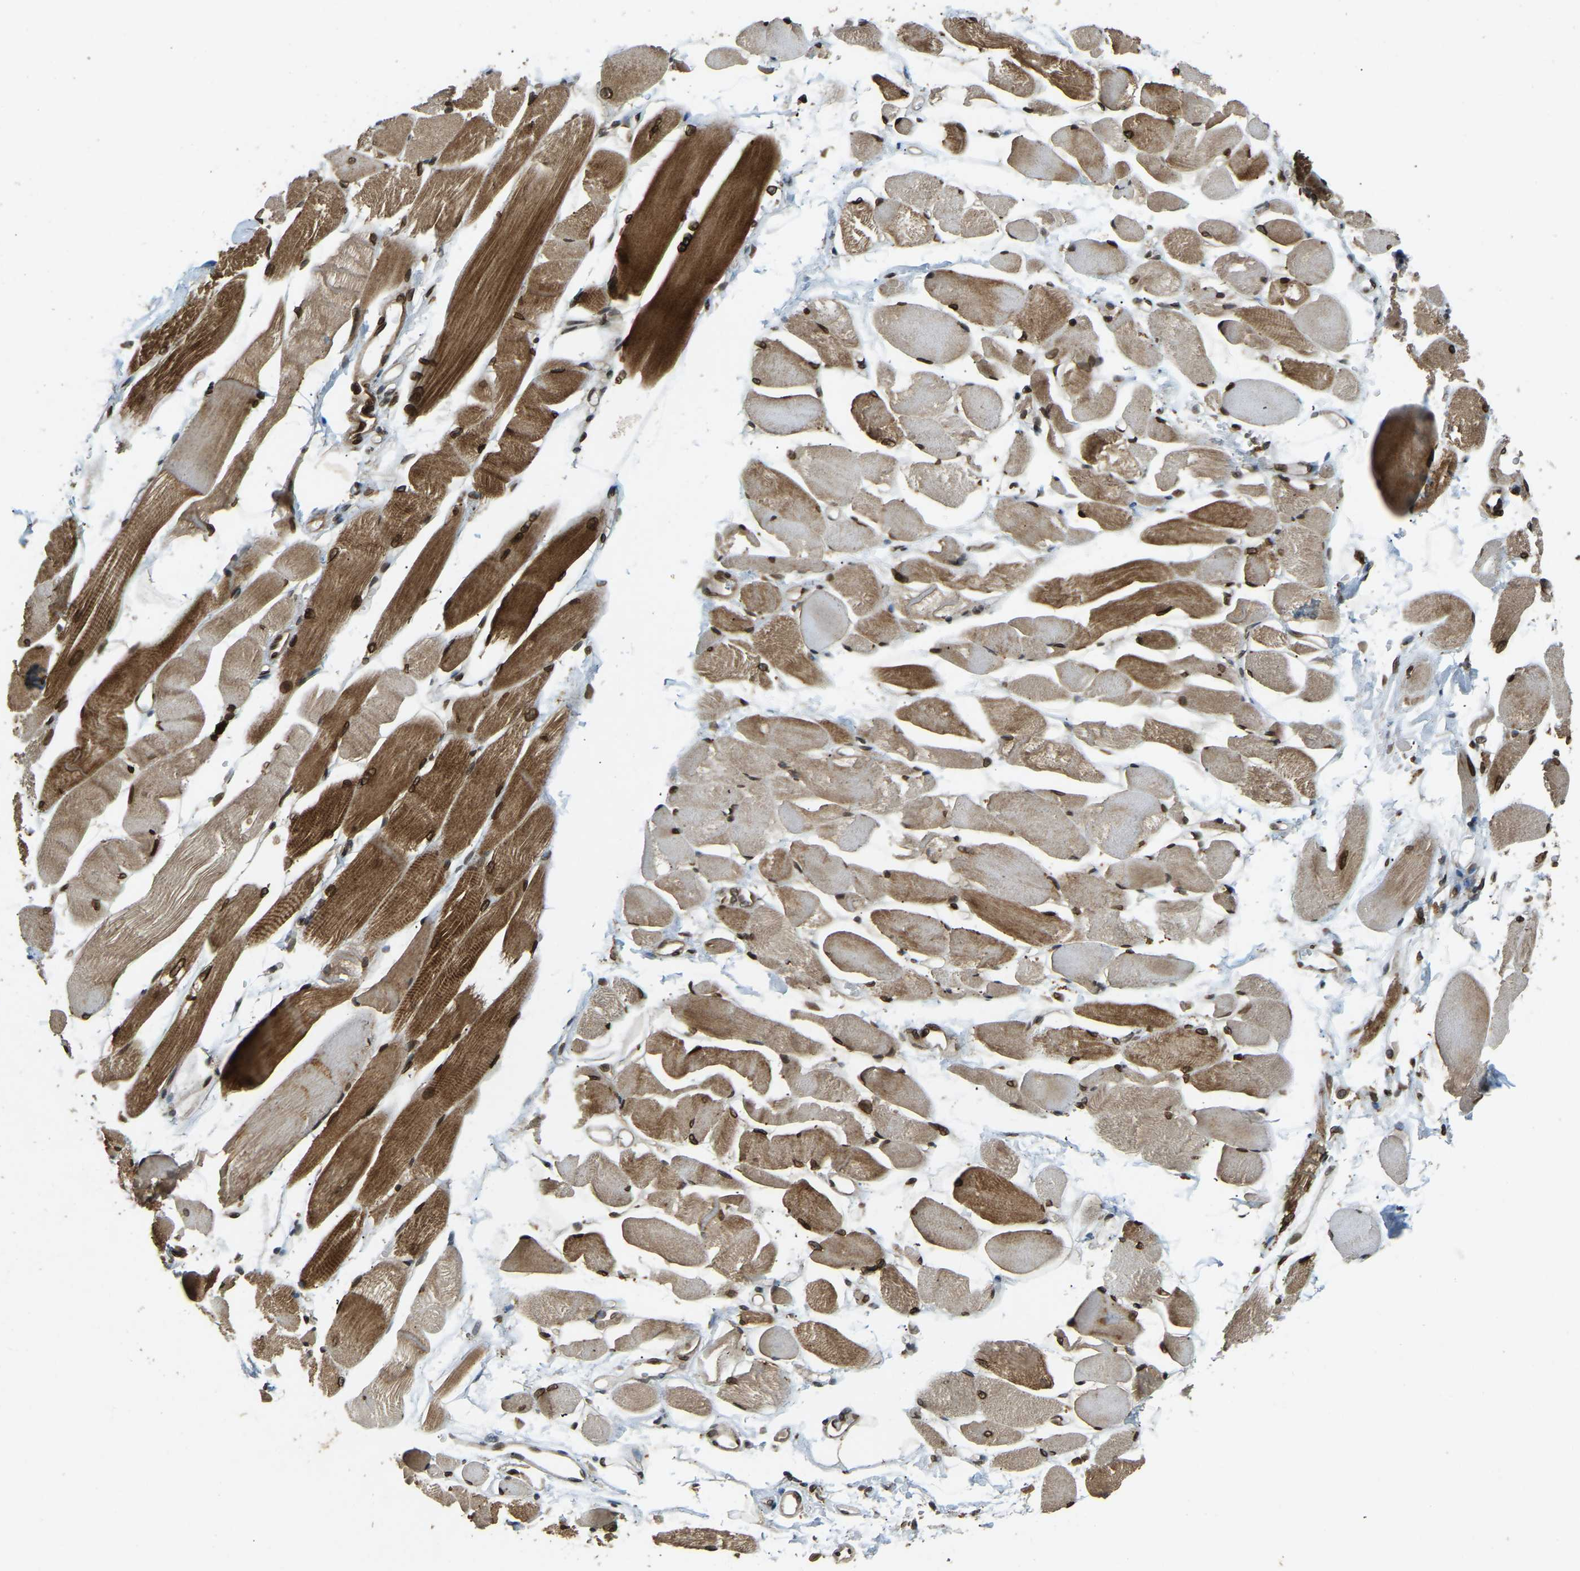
{"staining": {"intensity": "strong", "quantity": ">75%", "location": "cytoplasmic/membranous,nuclear"}, "tissue": "skeletal muscle", "cell_type": "Myocytes", "image_type": "normal", "snomed": [{"axis": "morphology", "description": "Normal tissue, NOS"}, {"axis": "topography", "description": "Skeletal muscle"}, {"axis": "topography", "description": "Peripheral nerve tissue"}], "caption": "About >75% of myocytes in unremarkable skeletal muscle reveal strong cytoplasmic/membranous,nuclear protein positivity as visualized by brown immunohistochemical staining.", "gene": "SYNE1", "patient": {"sex": "female", "age": 84}}